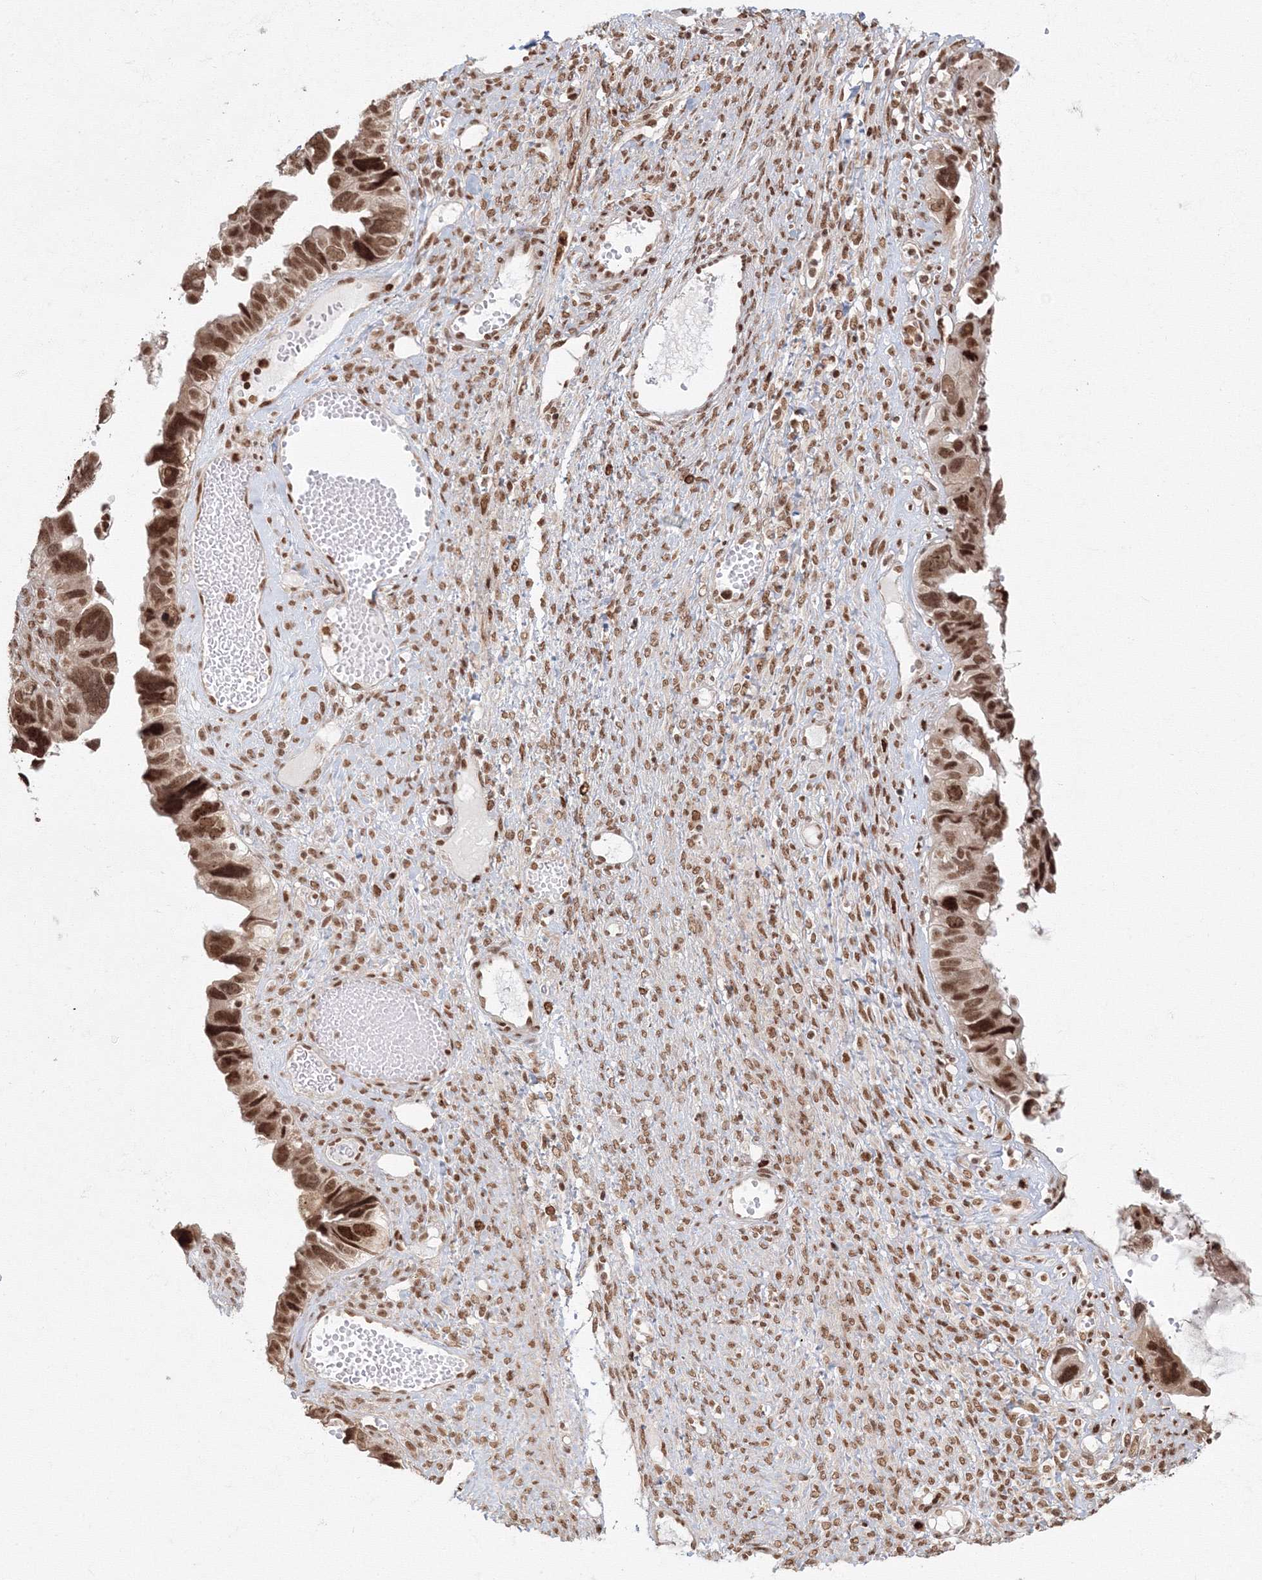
{"staining": {"intensity": "moderate", "quantity": ">75%", "location": "nuclear"}, "tissue": "ovarian cancer", "cell_type": "Tumor cells", "image_type": "cancer", "snomed": [{"axis": "morphology", "description": "Cystadenocarcinoma, serous, NOS"}, {"axis": "topography", "description": "Ovary"}], "caption": "Brown immunohistochemical staining in serous cystadenocarcinoma (ovarian) demonstrates moderate nuclear staining in approximately >75% of tumor cells.", "gene": "KIF20A", "patient": {"sex": "female", "age": 79}}